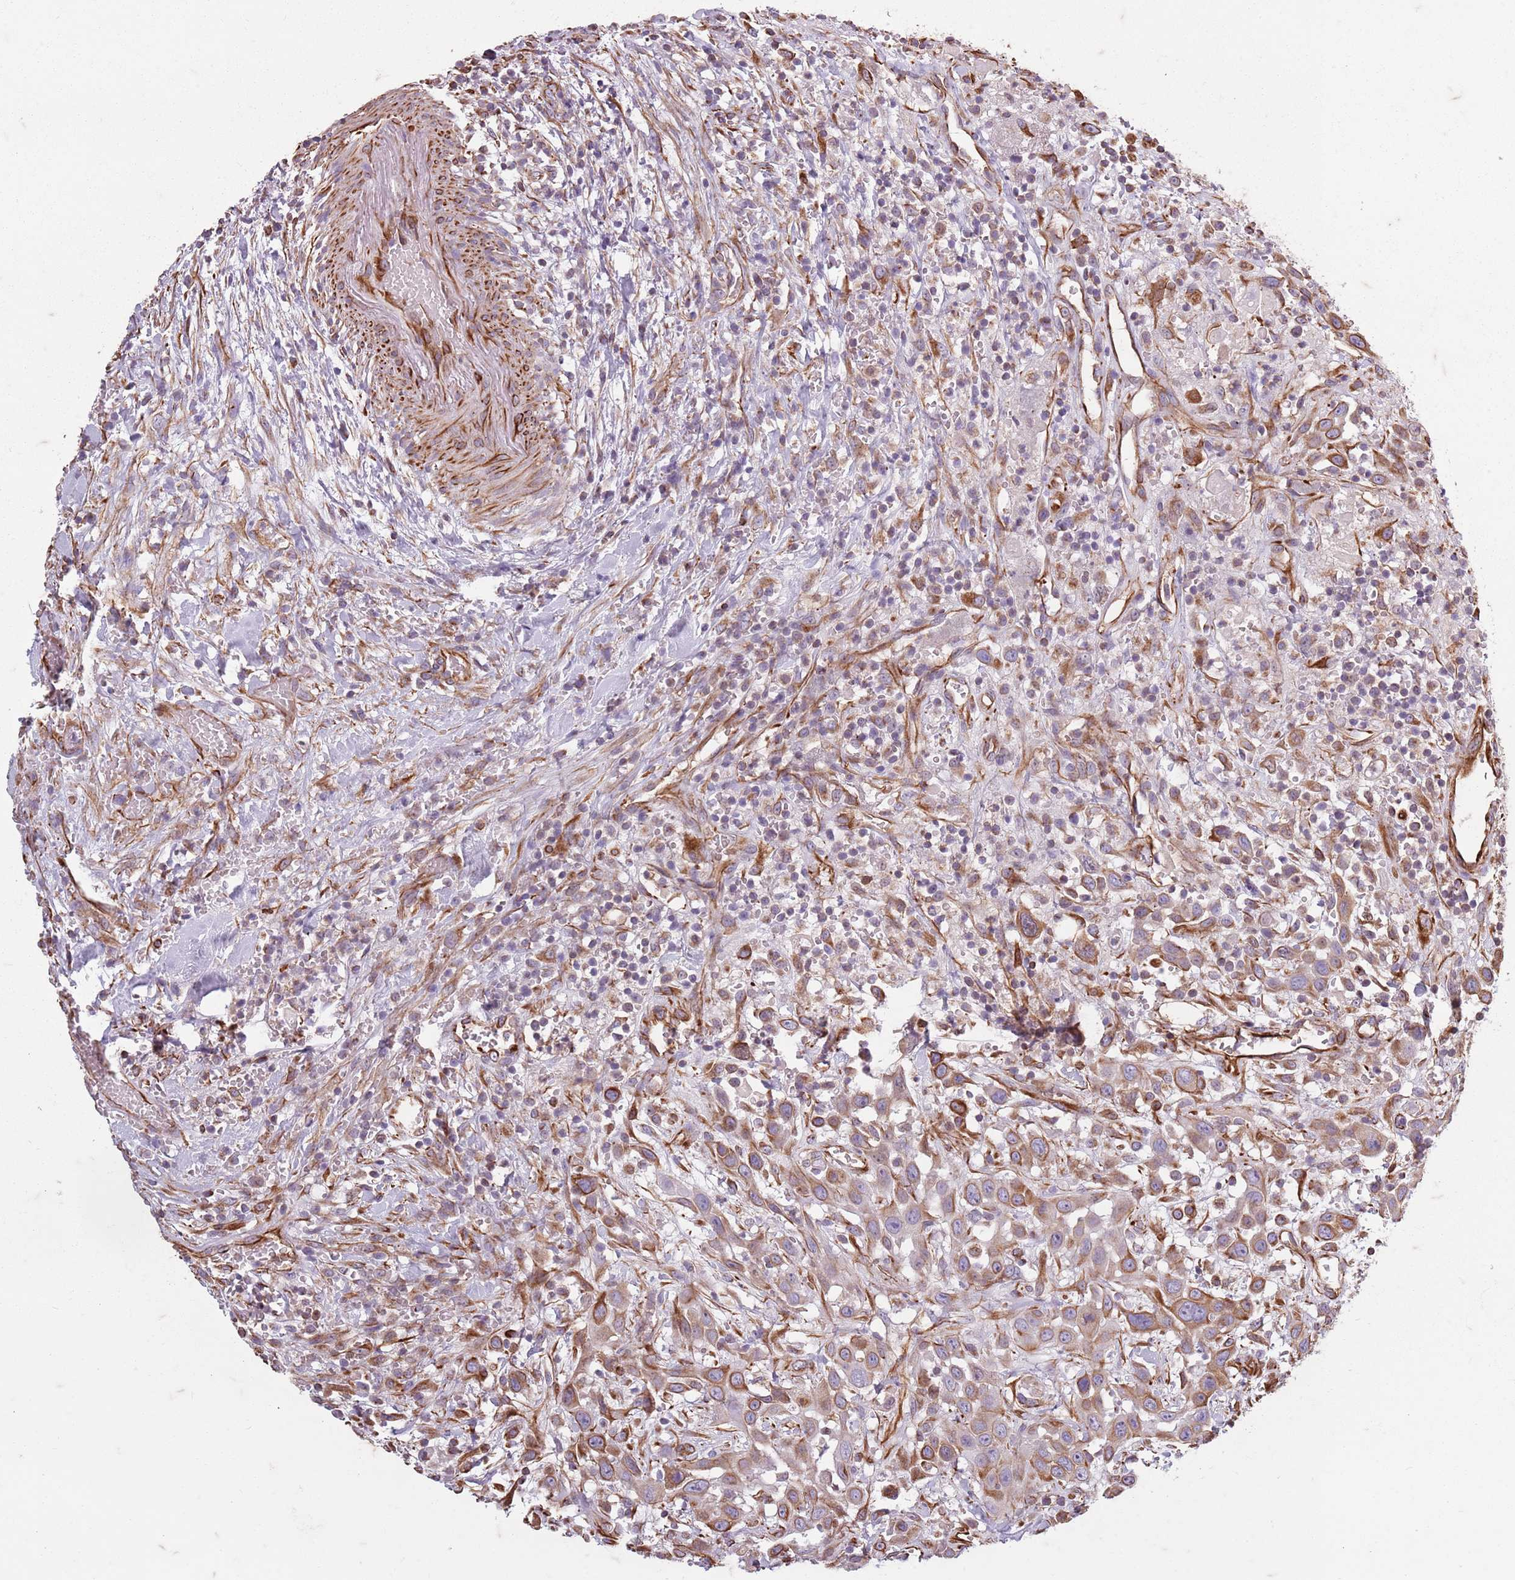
{"staining": {"intensity": "weak", "quantity": "<25%", "location": "cytoplasmic/membranous"}, "tissue": "head and neck cancer", "cell_type": "Tumor cells", "image_type": "cancer", "snomed": [{"axis": "morphology", "description": "Squamous cell carcinoma, NOS"}, {"axis": "topography", "description": "Head-Neck"}], "caption": "Squamous cell carcinoma (head and neck) stained for a protein using immunohistochemistry (IHC) demonstrates no expression tumor cells.", "gene": "TAS2R38", "patient": {"sex": "male", "age": 81}}